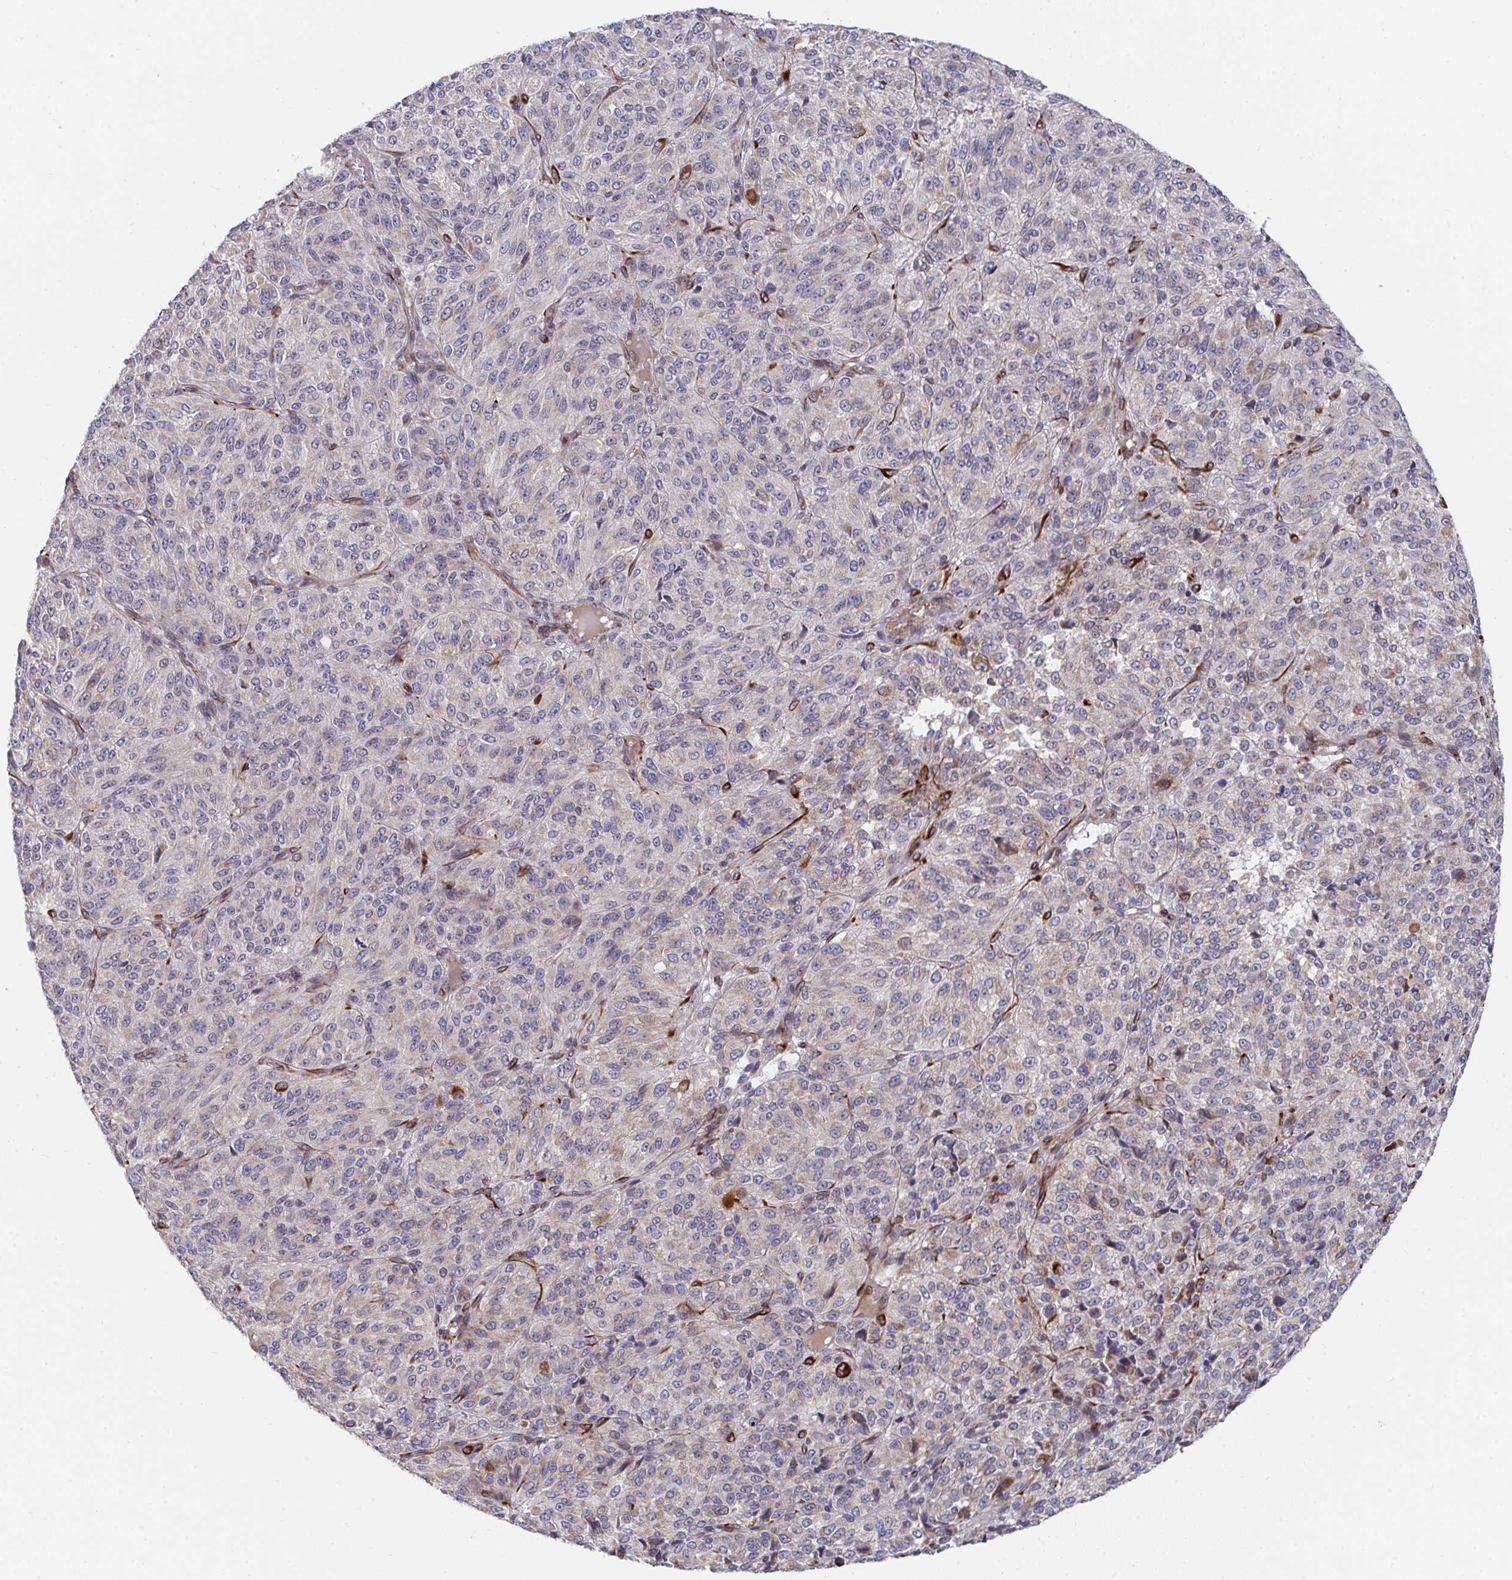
{"staining": {"intensity": "weak", "quantity": "<25%", "location": "cytoplasmic/membranous"}, "tissue": "melanoma", "cell_type": "Tumor cells", "image_type": "cancer", "snomed": [{"axis": "morphology", "description": "Malignant melanoma, Metastatic site"}, {"axis": "topography", "description": "Brain"}], "caption": "Malignant melanoma (metastatic site) was stained to show a protein in brown. There is no significant expression in tumor cells.", "gene": "EIF1AD", "patient": {"sex": "female", "age": 56}}